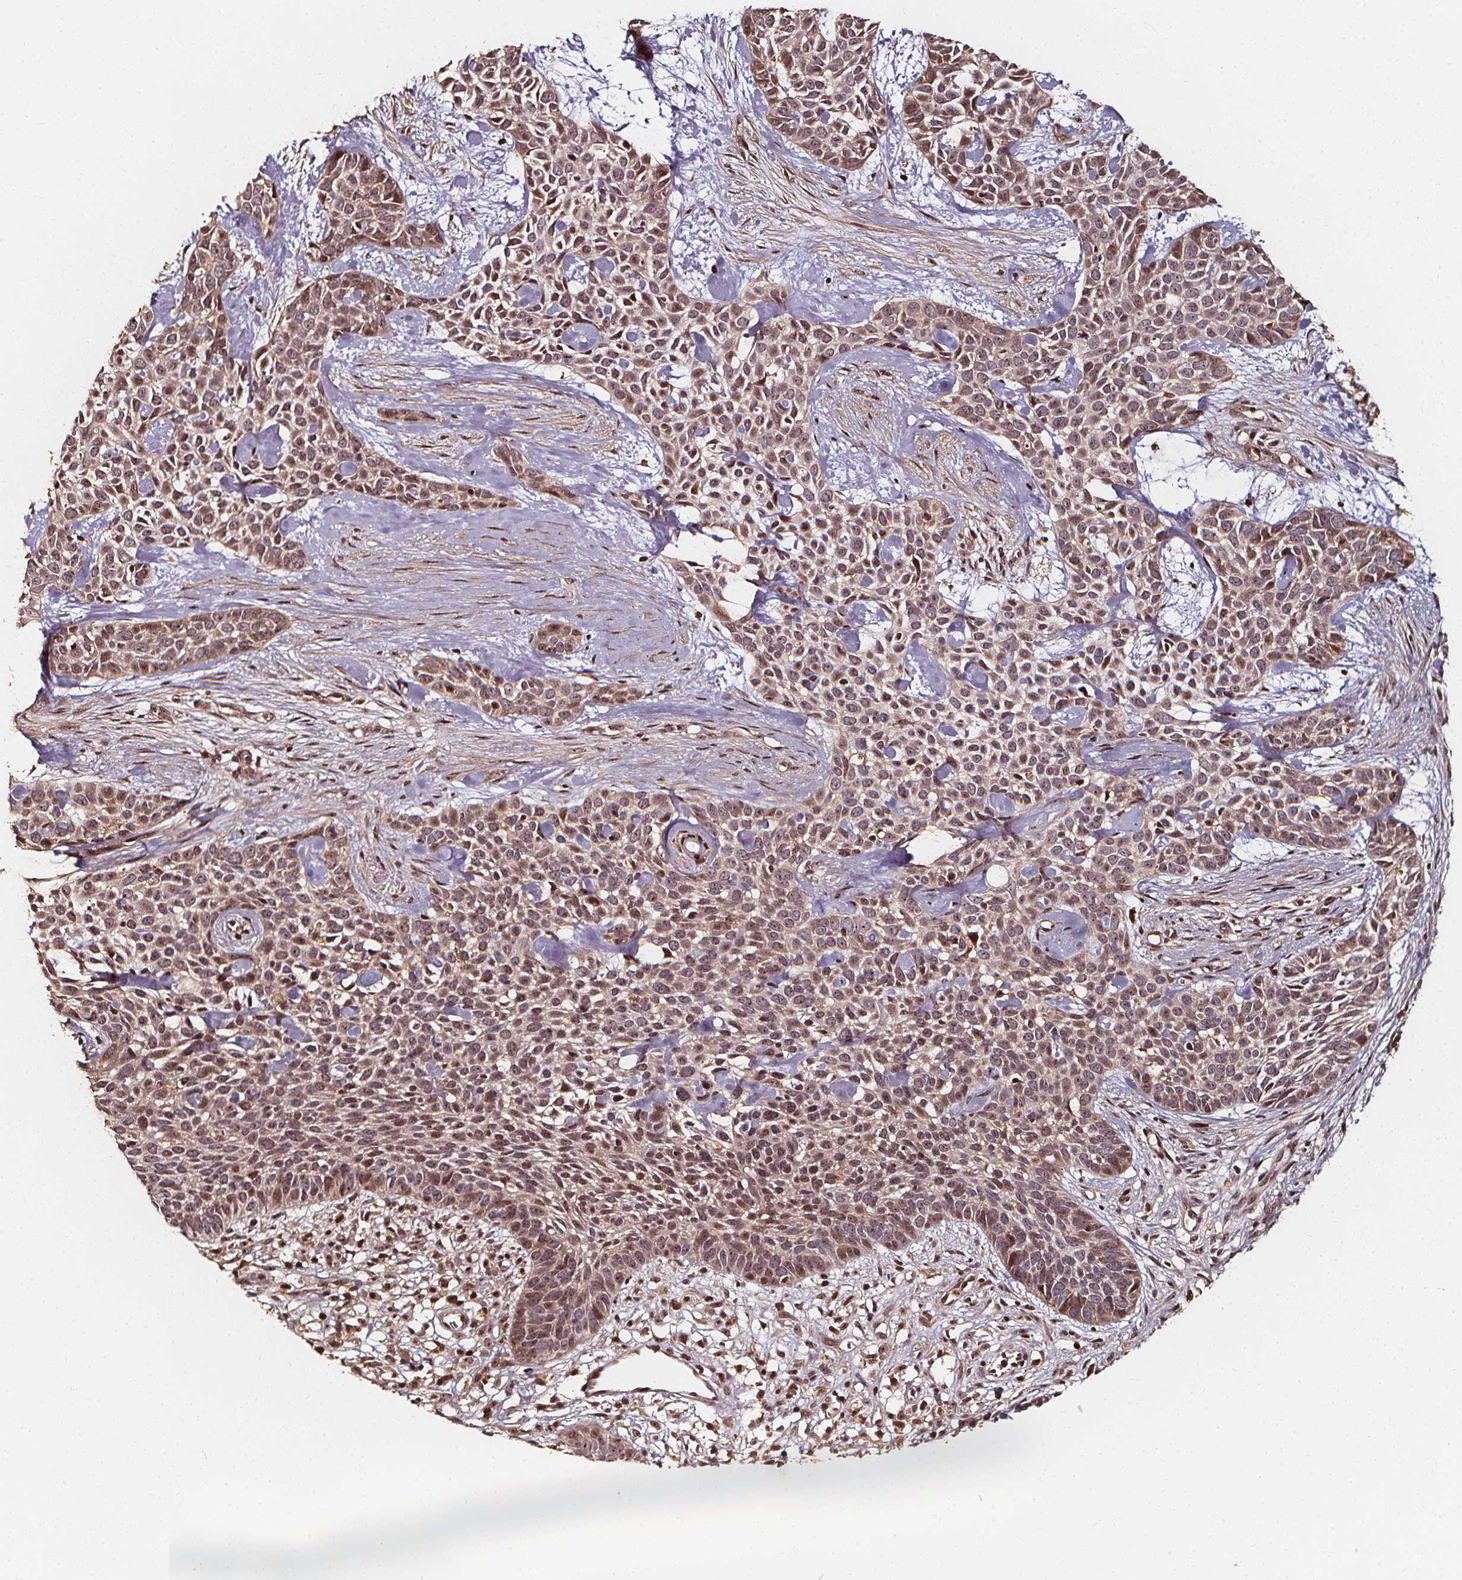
{"staining": {"intensity": "weak", "quantity": "<25%", "location": "nuclear"}, "tissue": "skin cancer", "cell_type": "Tumor cells", "image_type": "cancer", "snomed": [{"axis": "morphology", "description": "Basal cell carcinoma"}, {"axis": "topography", "description": "Skin"}], "caption": "Human skin cancer stained for a protein using immunohistochemistry (IHC) exhibits no staining in tumor cells.", "gene": "EXOSC9", "patient": {"sex": "male", "age": 69}}